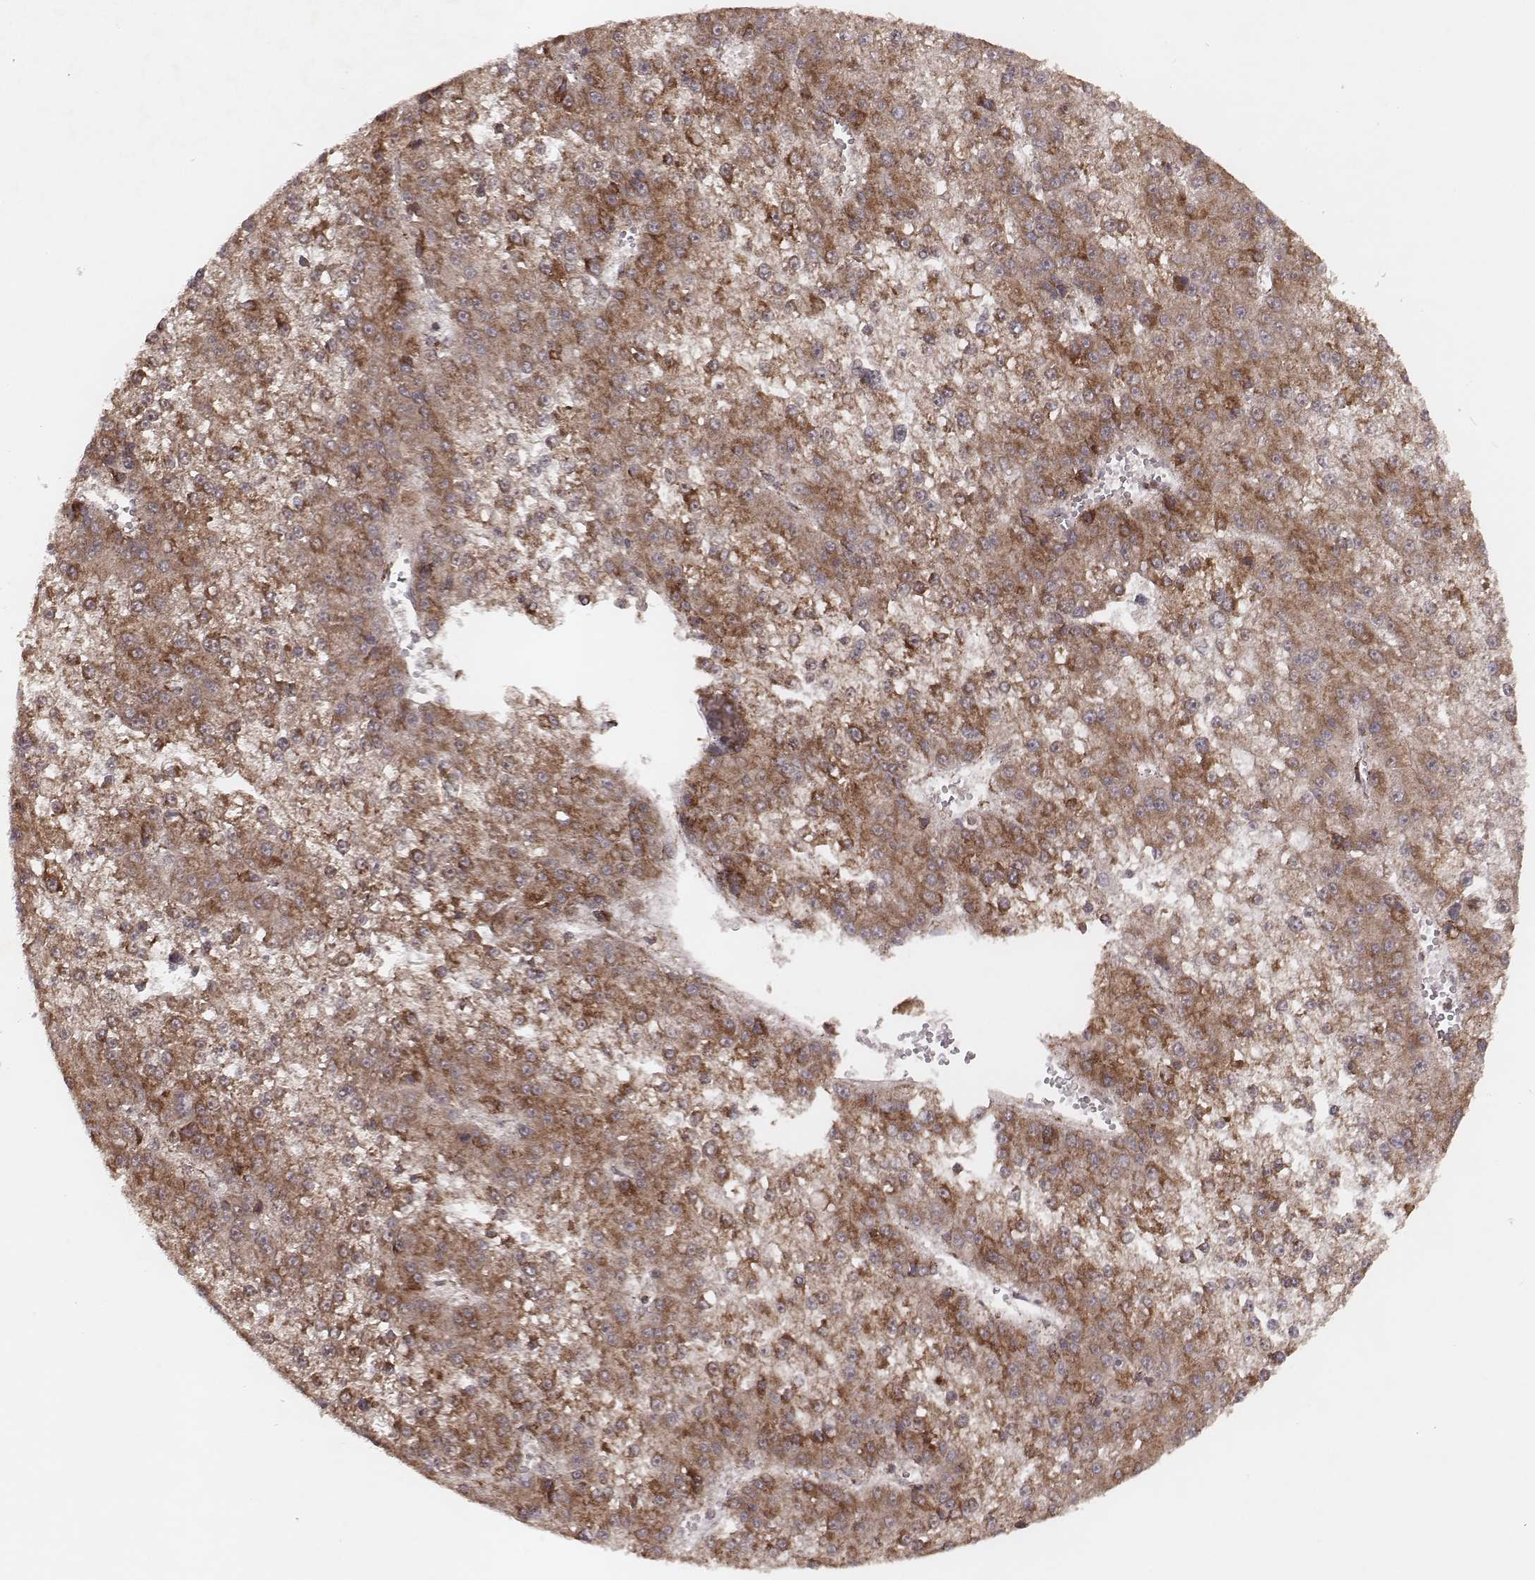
{"staining": {"intensity": "moderate", "quantity": ">75%", "location": "cytoplasmic/membranous"}, "tissue": "liver cancer", "cell_type": "Tumor cells", "image_type": "cancer", "snomed": [{"axis": "morphology", "description": "Carcinoma, Hepatocellular, NOS"}, {"axis": "topography", "description": "Liver"}], "caption": "IHC (DAB) staining of hepatocellular carcinoma (liver) reveals moderate cytoplasmic/membranous protein positivity in approximately >75% of tumor cells. Using DAB (brown) and hematoxylin (blue) stains, captured at high magnification using brightfield microscopy.", "gene": "NDUFA7", "patient": {"sex": "female", "age": 73}}